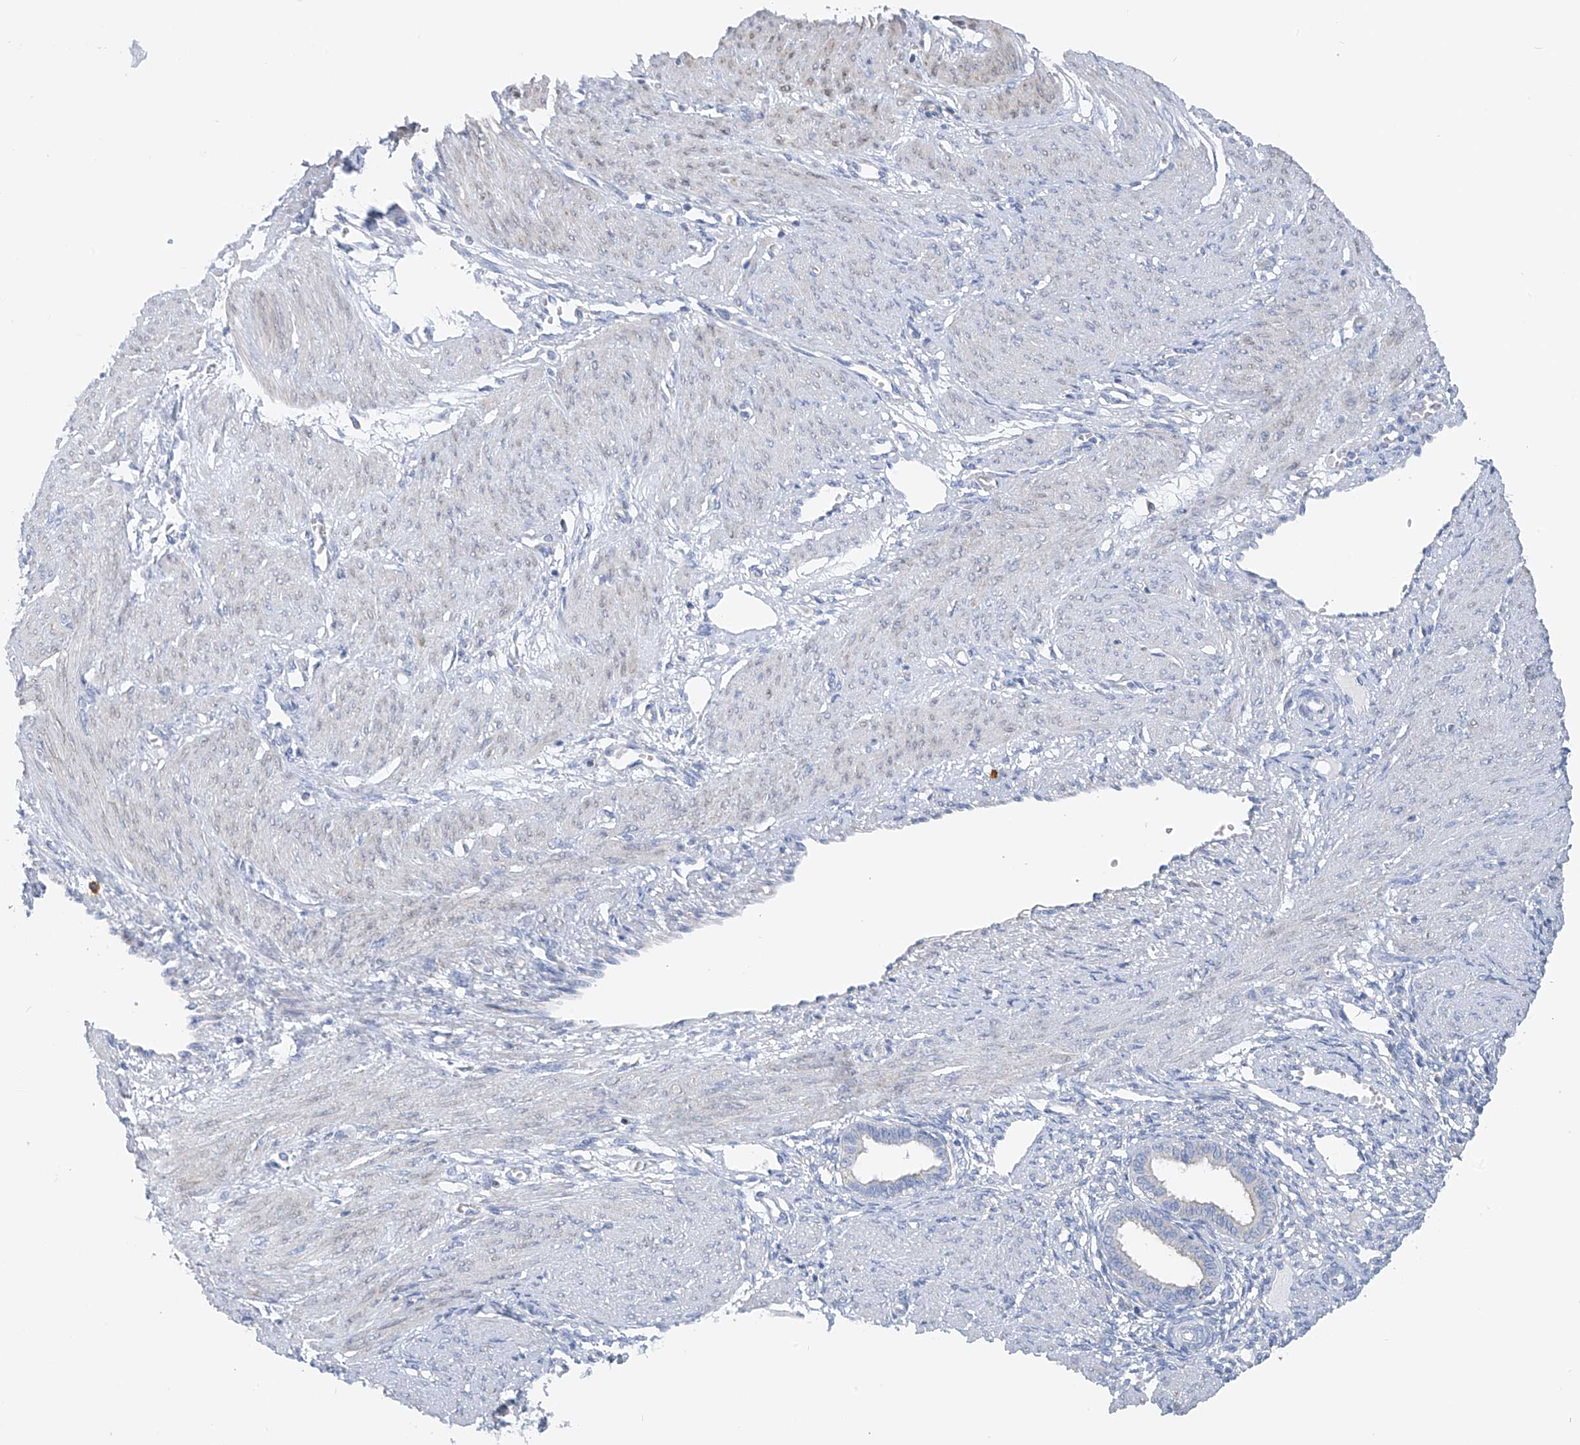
{"staining": {"intensity": "negative", "quantity": "none", "location": "none"}, "tissue": "endometrium", "cell_type": "Cells in endometrial stroma", "image_type": "normal", "snomed": [{"axis": "morphology", "description": "Normal tissue, NOS"}, {"axis": "topography", "description": "Endometrium"}], "caption": "This is a image of immunohistochemistry staining of normal endometrium, which shows no expression in cells in endometrial stroma.", "gene": "POMGNT2", "patient": {"sex": "female", "age": 33}}